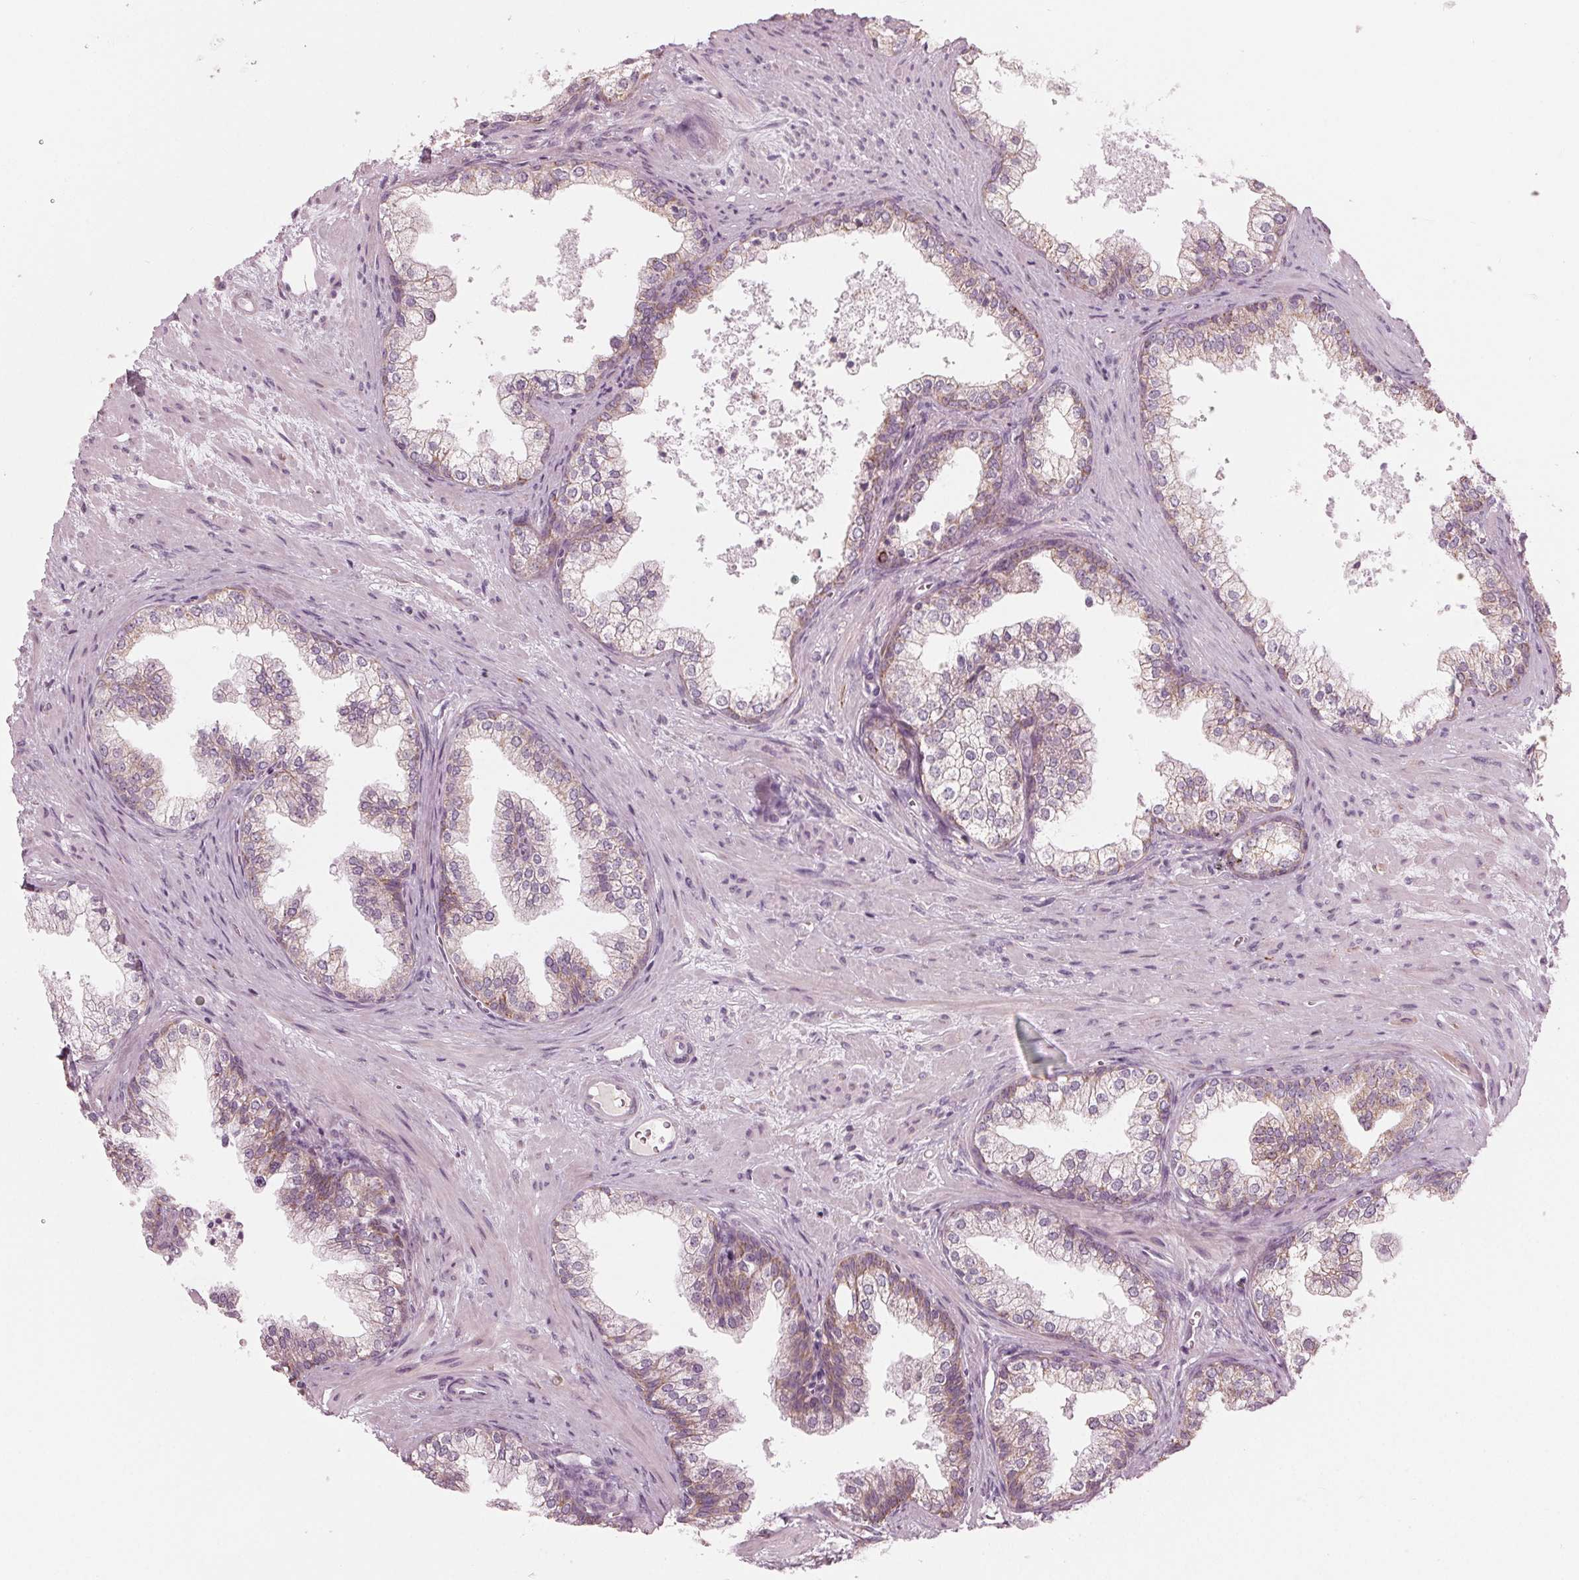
{"staining": {"intensity": "weak", "quantity": "<25%", "location": "cytoplasmic/membranous"}, "tissue": "prostate", "cell_type": "Glandular cells", "image_type": "normal", "snomed": [{"axis": "morphology", "description": "Normal tissue, NOS"}, {"axis": "topography", "description": "Prostate"}], "caption": "Photomicrograph shows no significant protein staining in glandular cells of unremarkable prostate. Brightfield microscopy of IHC stained with DAB (3,3'-diaminobenzidine) (brown) and hematoxylin (blue), captured at high magnification.", "gene": "CLN6", "patient": {"sex": "male", "age": 79}}